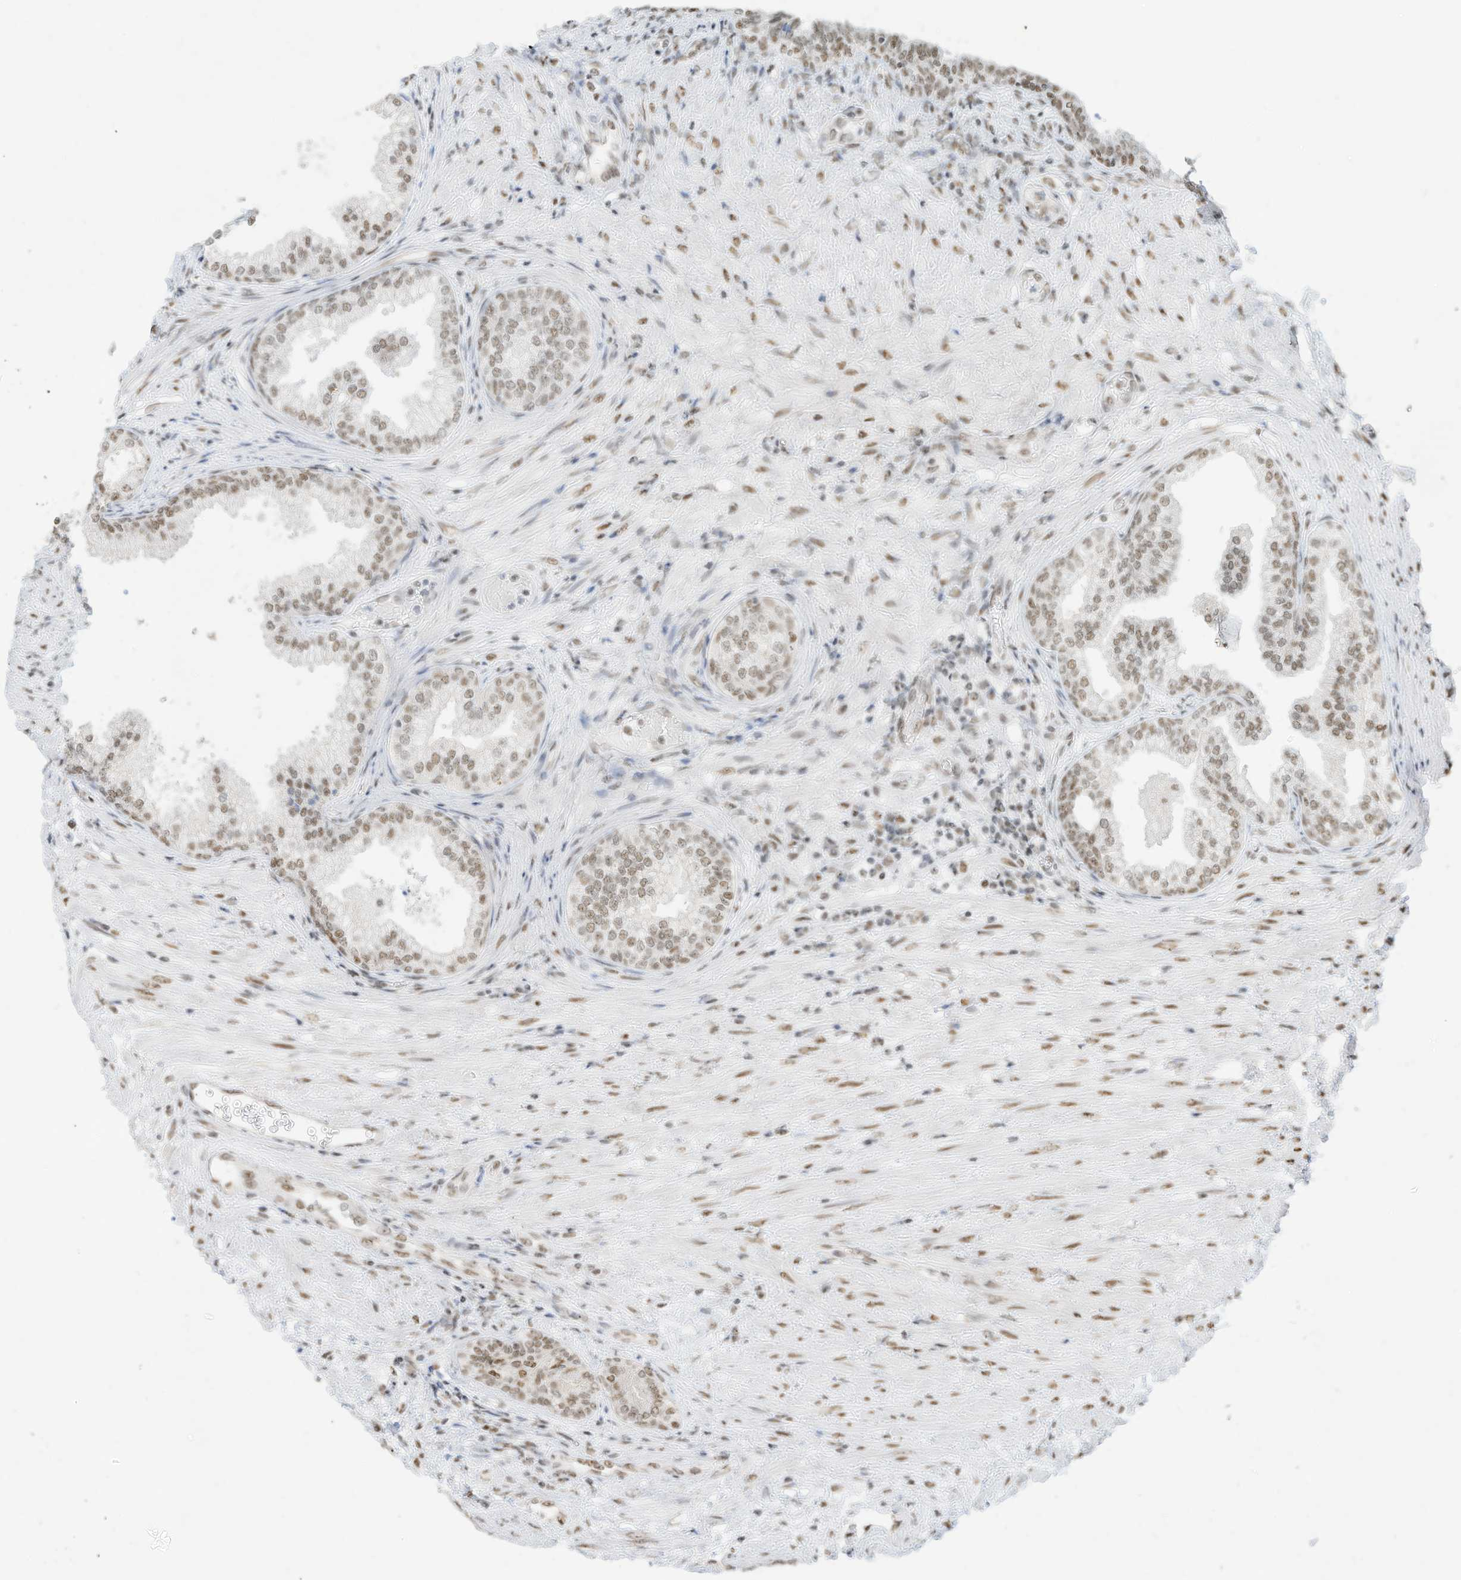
{"staining": {"intensity": "moderate", "quantity": ">75%", "location": "nuclear"}, "tissue": "prostate", "cell_type": "Glandular cells", "image_type": "normal", "snomed": [{"axis": "morphology", "description": "Normal tissue, NOS"}, {"axis": "topography", "description": "Prostate"}], "caption": "The micrograph demonstrates immunohistochemical staining of unremarkable prostate. There is moderate nuclear positivity is present in approximately >75% of glandular cells.", "gene": "NHSL1", "patient": {"sex": "male", "age": 76}}